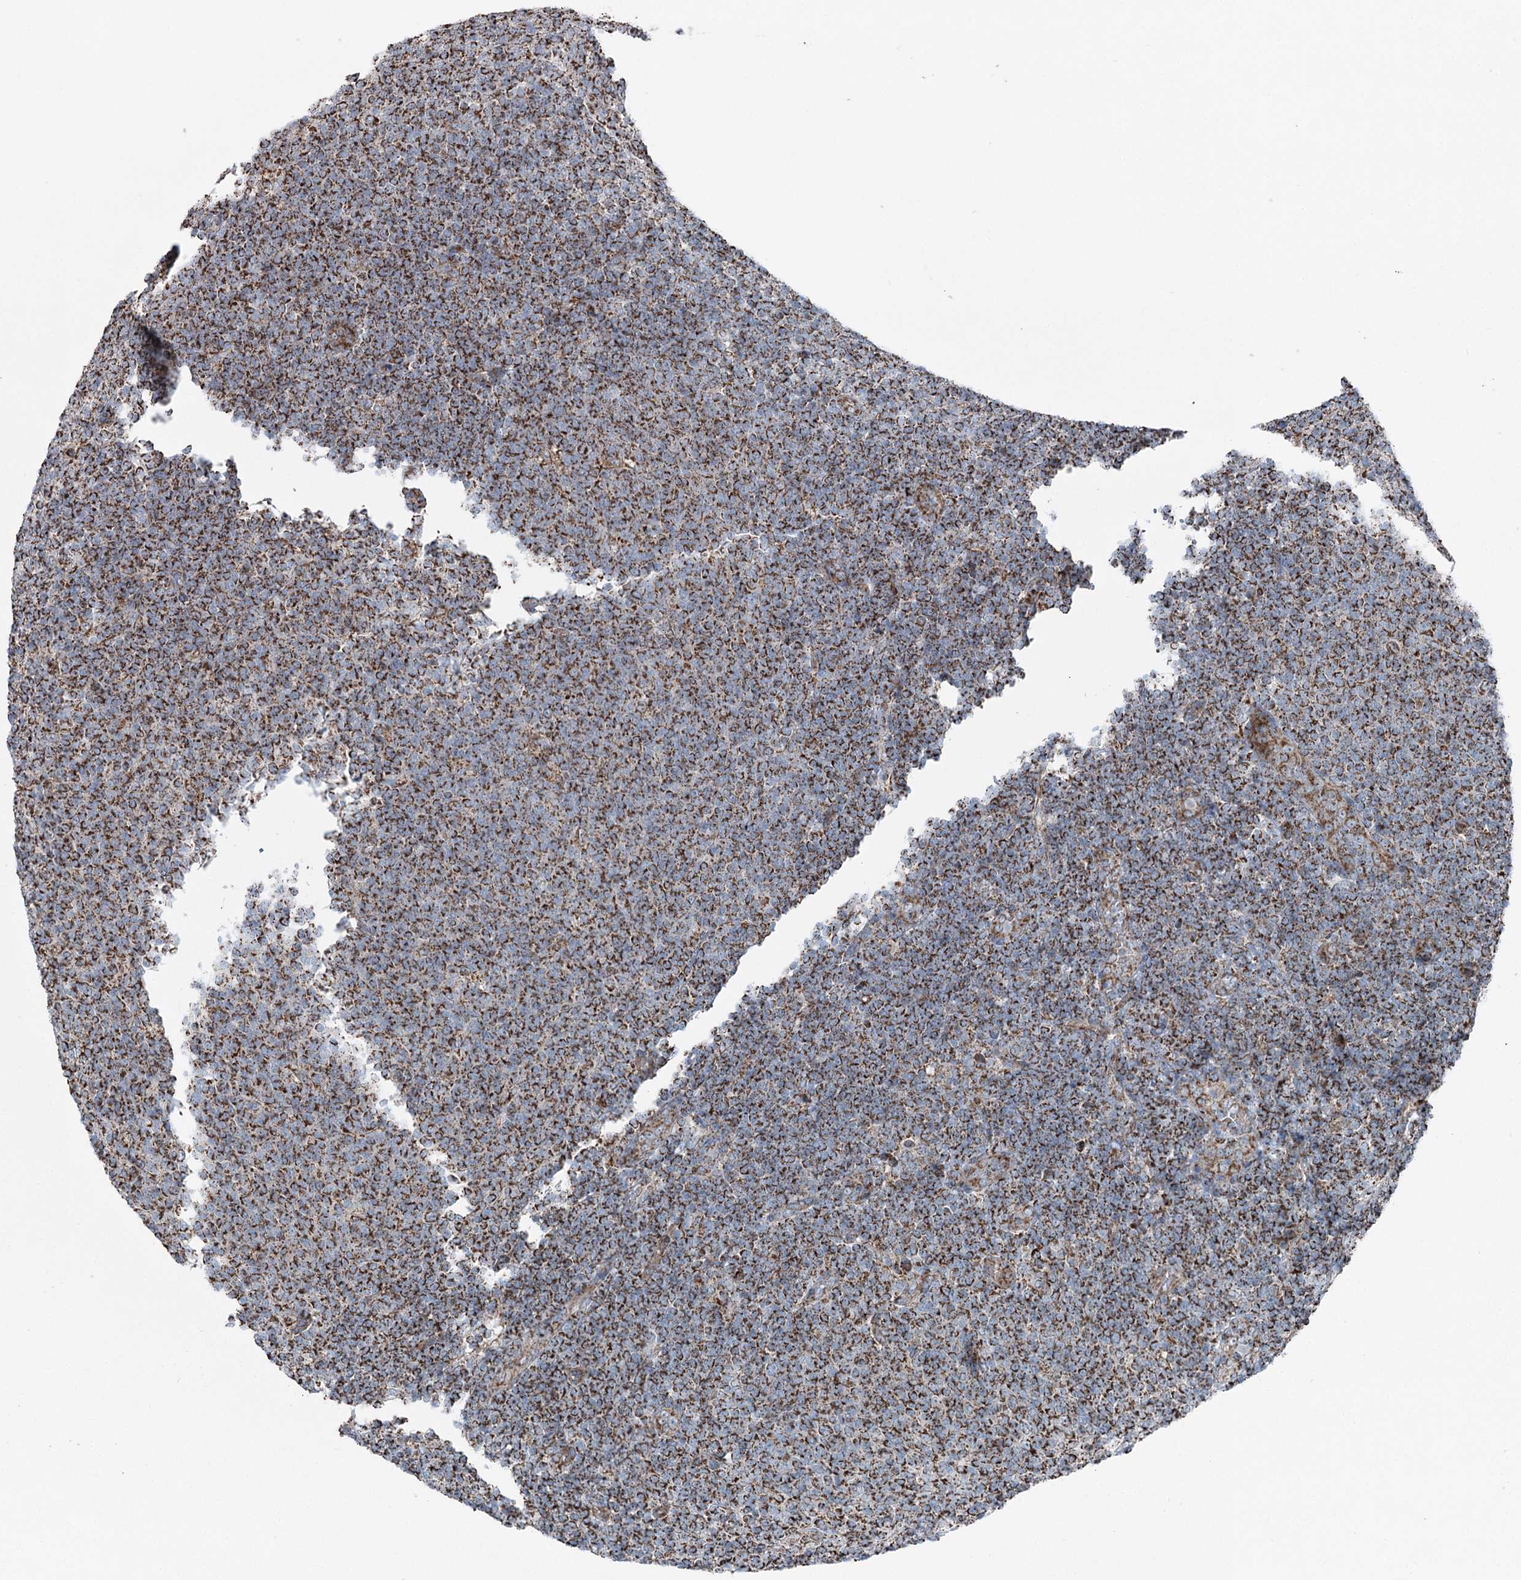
{"staining": {"intensity": "strong", "quantity": ">75%", "location": "cytoplasmic/membranous"}, "tissue": "lymphoma", "cell_type": "Tumor cells", "image_type": "cancer", "snomed": [{"axis": "morphology", "description": "Malignant lymphoma, non-Hodgkin's type, Low grade"}, {"axis": "topography", "description": "Lymph node"}], "caption": "This is a histology image of immunohistochemistry staining of malignant lymphoma, non-Hodgkin's type (low-grade), which shows strong expression in the cytoplasmic/membranous of tumor cells.", "gene": "UCN3", "patient": {"sex": "male", "age": 66}}